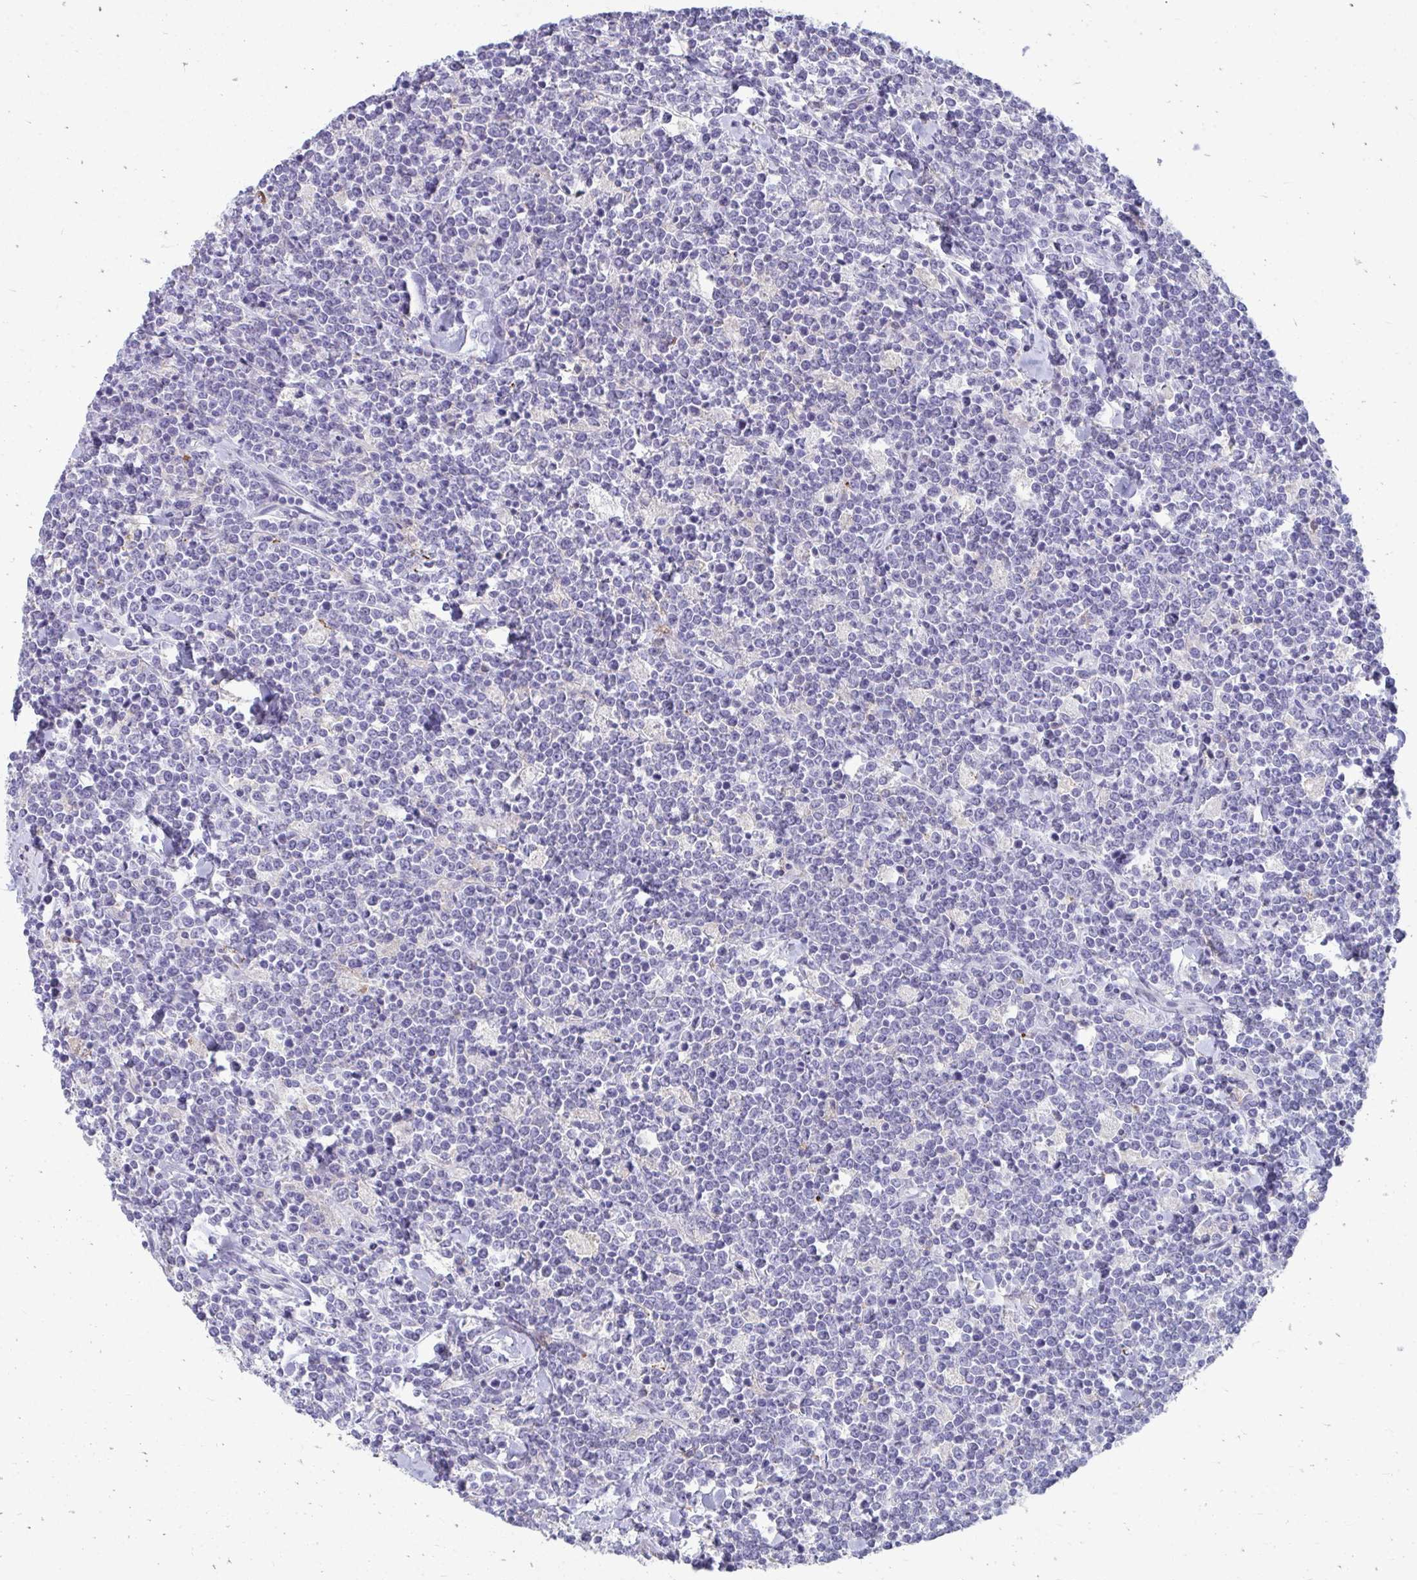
{"staining": {"intensity": "negative", "quantity": "none", "location": "none"}, "tissue": "lymphoma", "cell_type": "Tumor cells", "image_type": "cancer", "snomed": [{"axis": "morphology", "description": "Malignant lymphoma, non-Hodgkin's type, High grade"}, {"axis": "topography", "description": "Small intestine"}, {"axis": "topography", "description": "Colon"}], "caption": "The IHC micrograph has no significant expression in tumor cells of high-grade malignant lymphoma, non-Hodgkin's type tissue.", "gene": "CD163", "patient": {"sex": "male", "age": 8}}